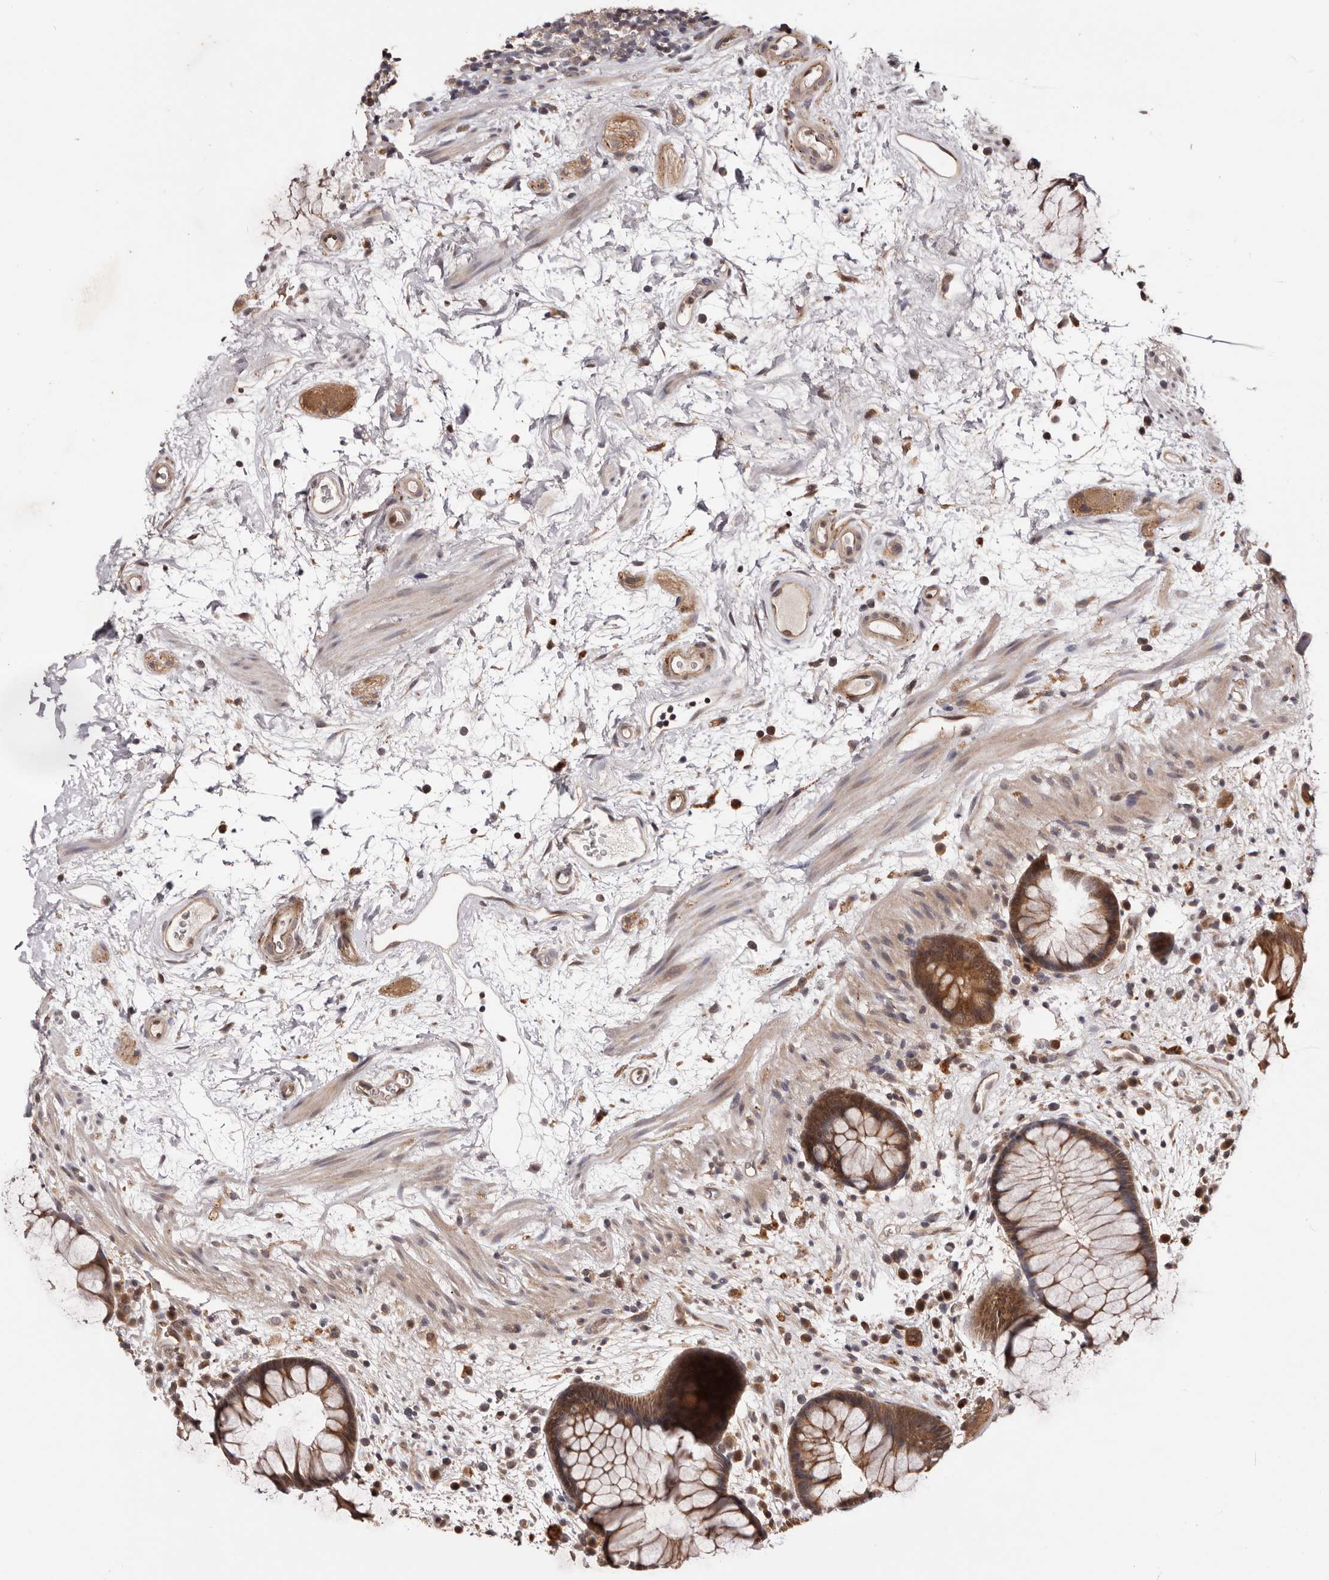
{"staining": {"intensity": "moderate", "quantity": ">75%", "location": "cytoplasmic/membranous"}, "tissue": "rectum", "cell_type": "Glandular cells", "image_type": "normal", "snomed": [{"axis": "morphology", "description": "Normal tissue, NOS"}, {"axis": "topography", "description": "Rectum"}], "caption": "DAB (3,3'-diaminobenzidine) immunohistochemical staining of benign rectum shows moderate cytoplasmic/membranous protein positivity in about >75% of glandular cells. (Stains: DAB in brown, nuclei in blue, Microscopy: brightfield microscopy at high magnification).", "gene": "MDP1", "patient": {"sex": "male", "age": 51}}